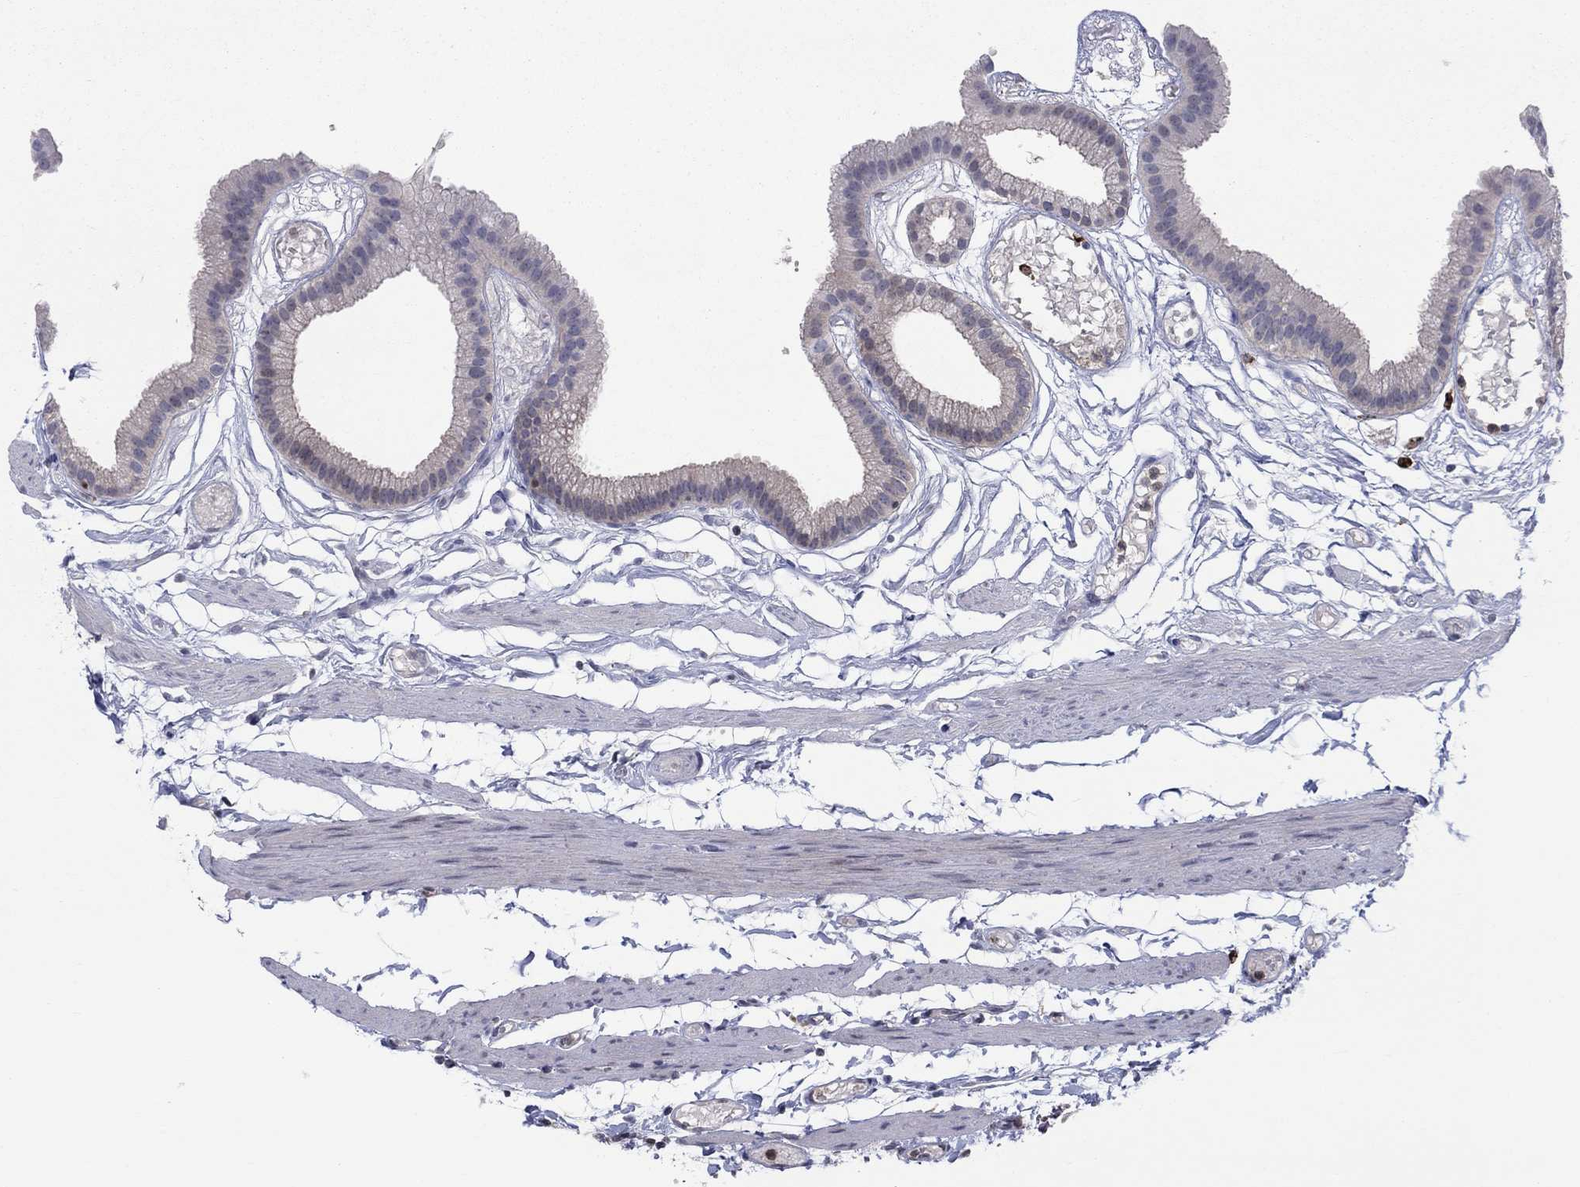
{"staining": {"intensity": "strong", "quantity": "<25%", "location": "nuclear"}, "tissue": "gallbladder", "cell_type": "Glandular cells", "image_type": "normal", "snomed": [{"axis": "morphology", "description": "Normal tissue, NOS"}, {"axis": "topography", "description": "Gallbladder"}], "caption": "Gallbladder stained with DAB IHC displays medium levels of strong nuclear expression in approximately <25% of glandular cells.", "gene": "ZNHIT3", "patient": {"sex": "female", "age": 45}}